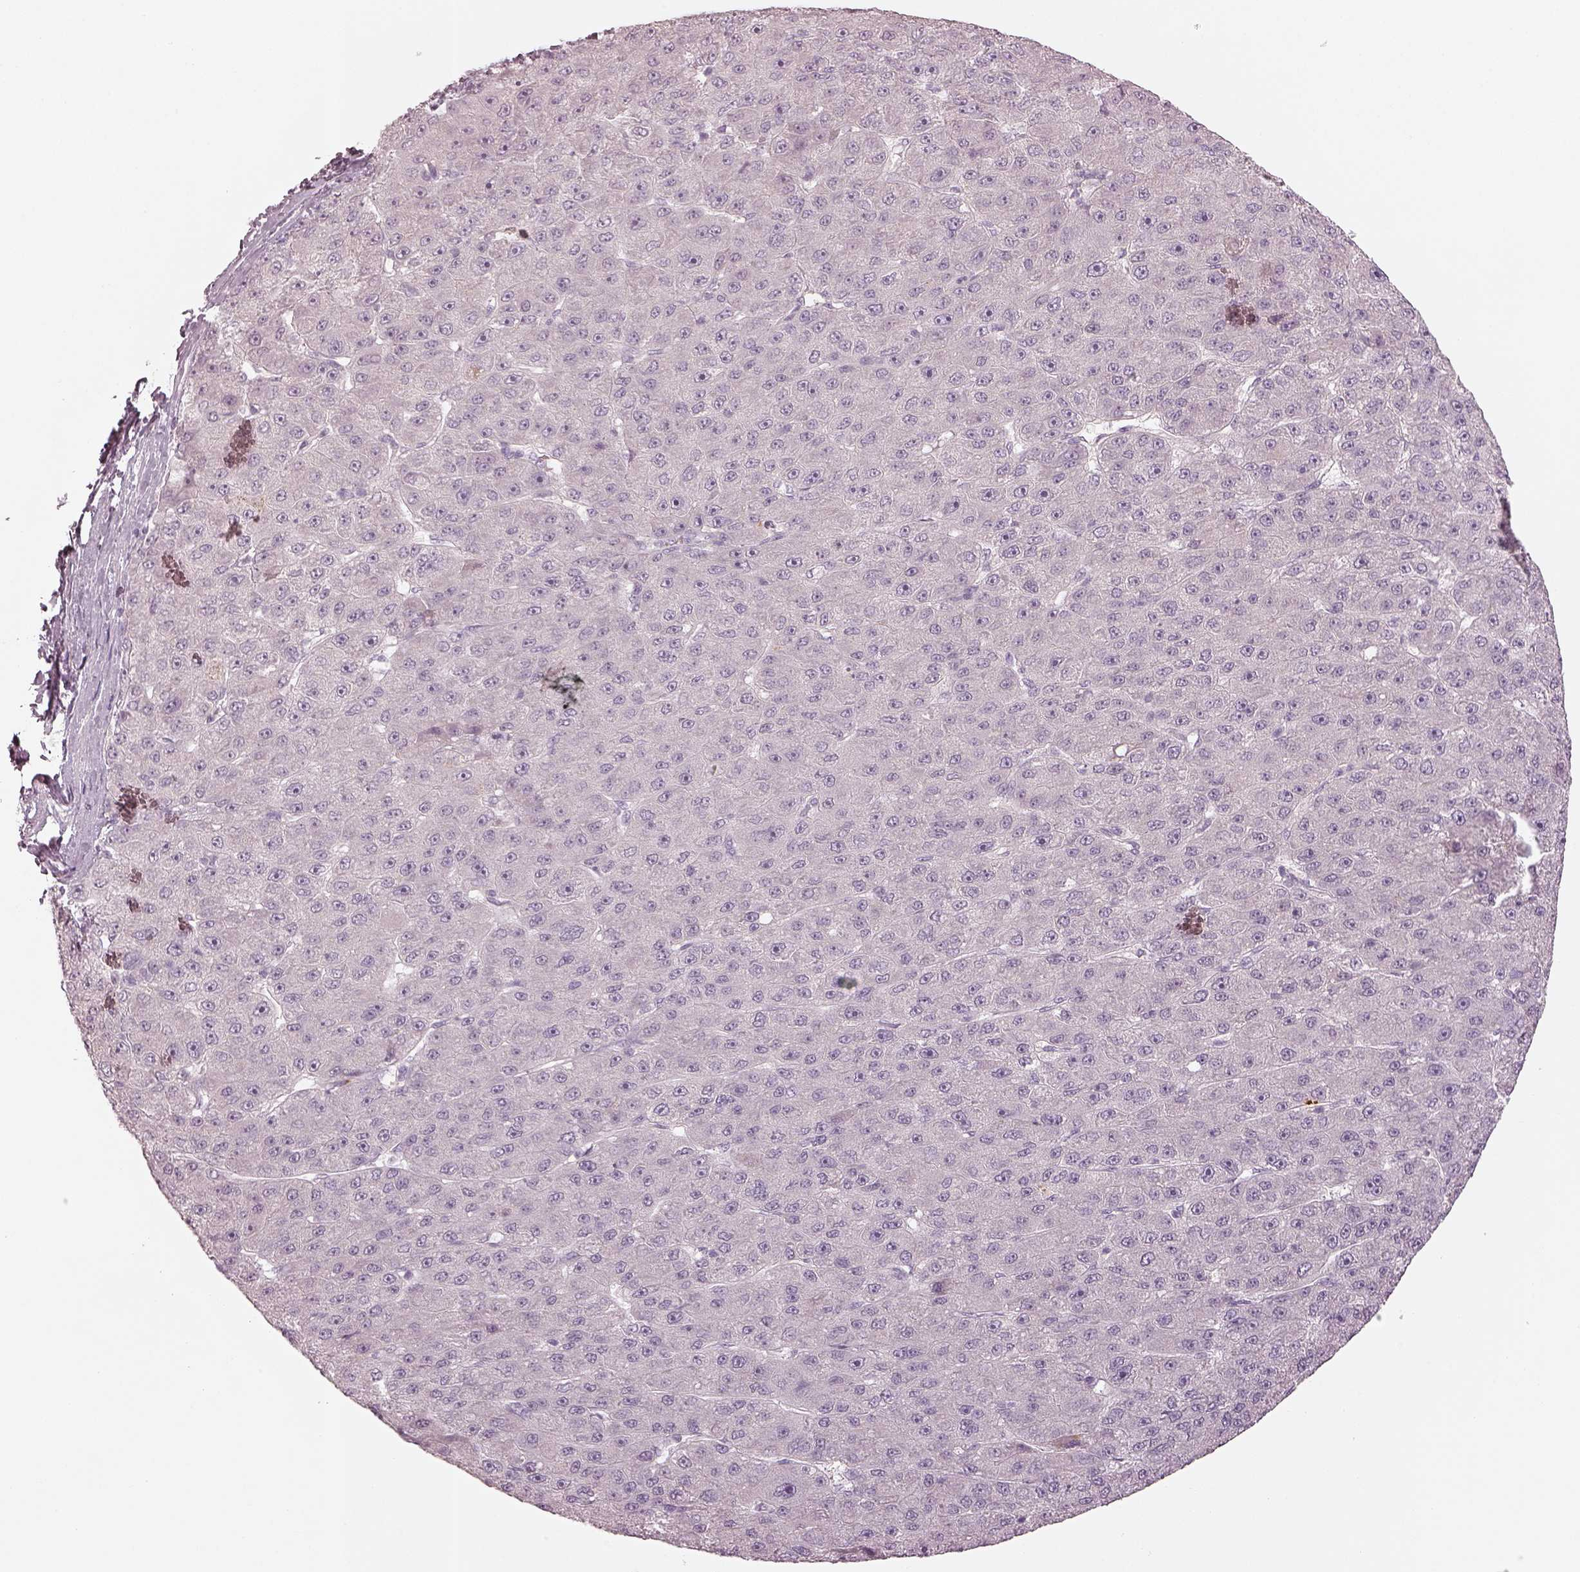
{"staining": {"intensity": "negative", "quantity": "none", "location": "none"}, "tissue": "liver cancer", "cell_type": "Tumor cells", "image_type": "cancer", "snomed": [{"axis": "morphology", "description": "Carcinoma, Hepatocellular, NOS"}, {"axis": "topography", "description": "Liver"}], "caption": "Photomicrograph shows no protein positivity in tumor cells of liver cancer (hepatocellular carcinoma) tissue. (DAB (3,3'-diaminobenzidine) immunohistochemistry (IHC) visualized using brightfield microscopy, high magnification).", "gene": "SPATA6L", "patient": {"sex": "male", "age": 67}}